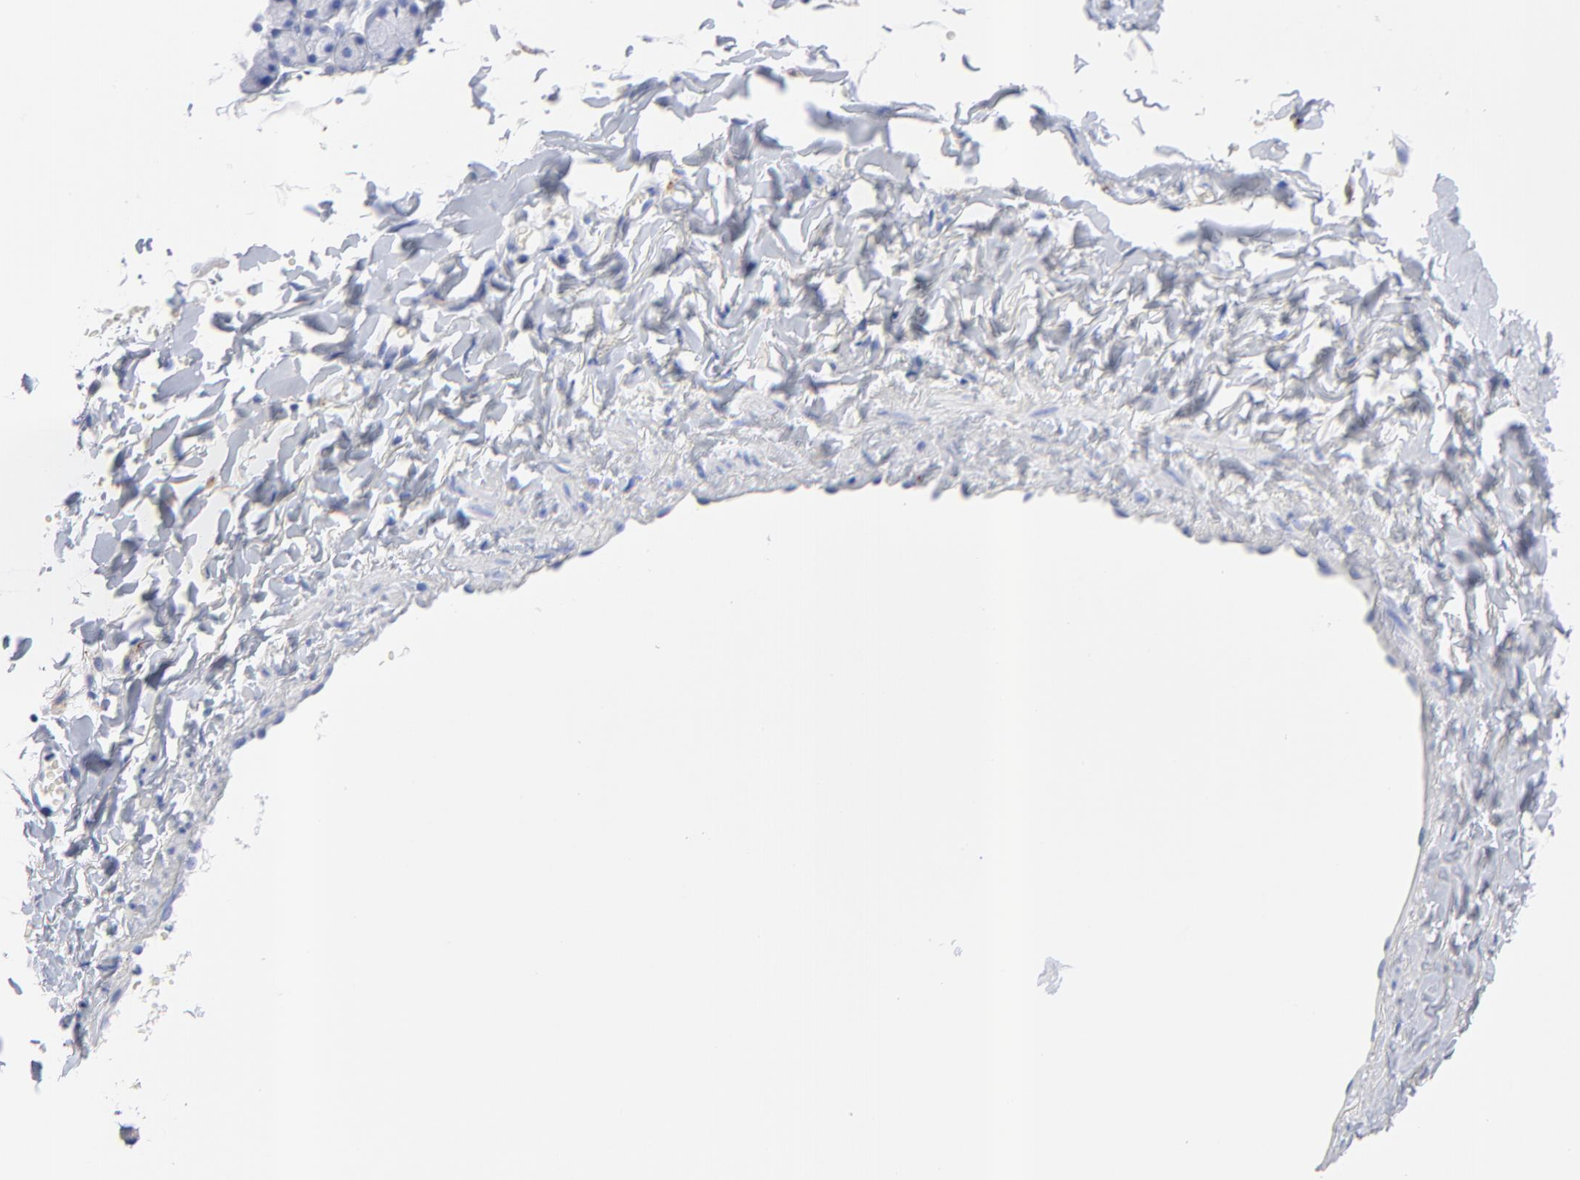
{"staining": {"intensity": "negative", "quantity": "none", "location": "none"}, "tissue": "salivary gland", "cell_type": "Glandular cells", "image_type": "normal", "snomed": [{"axis": "morphology", "description": "Normal tissue, NOS"}, {"axis": "topography", "description": "Skeletal muscle"}, {"axis": "topography", "description": "Oral tissue"}, {"axis": "topography", "description": "Salivary gland"}, {"axis": "topography", "description": "Peripheral nerve tissue"}], "caption": "Glandular cells show no significant positivity in normal salivary gland.", "gene": "CPVL", "patient": {"sex": "male", "age": 54}}